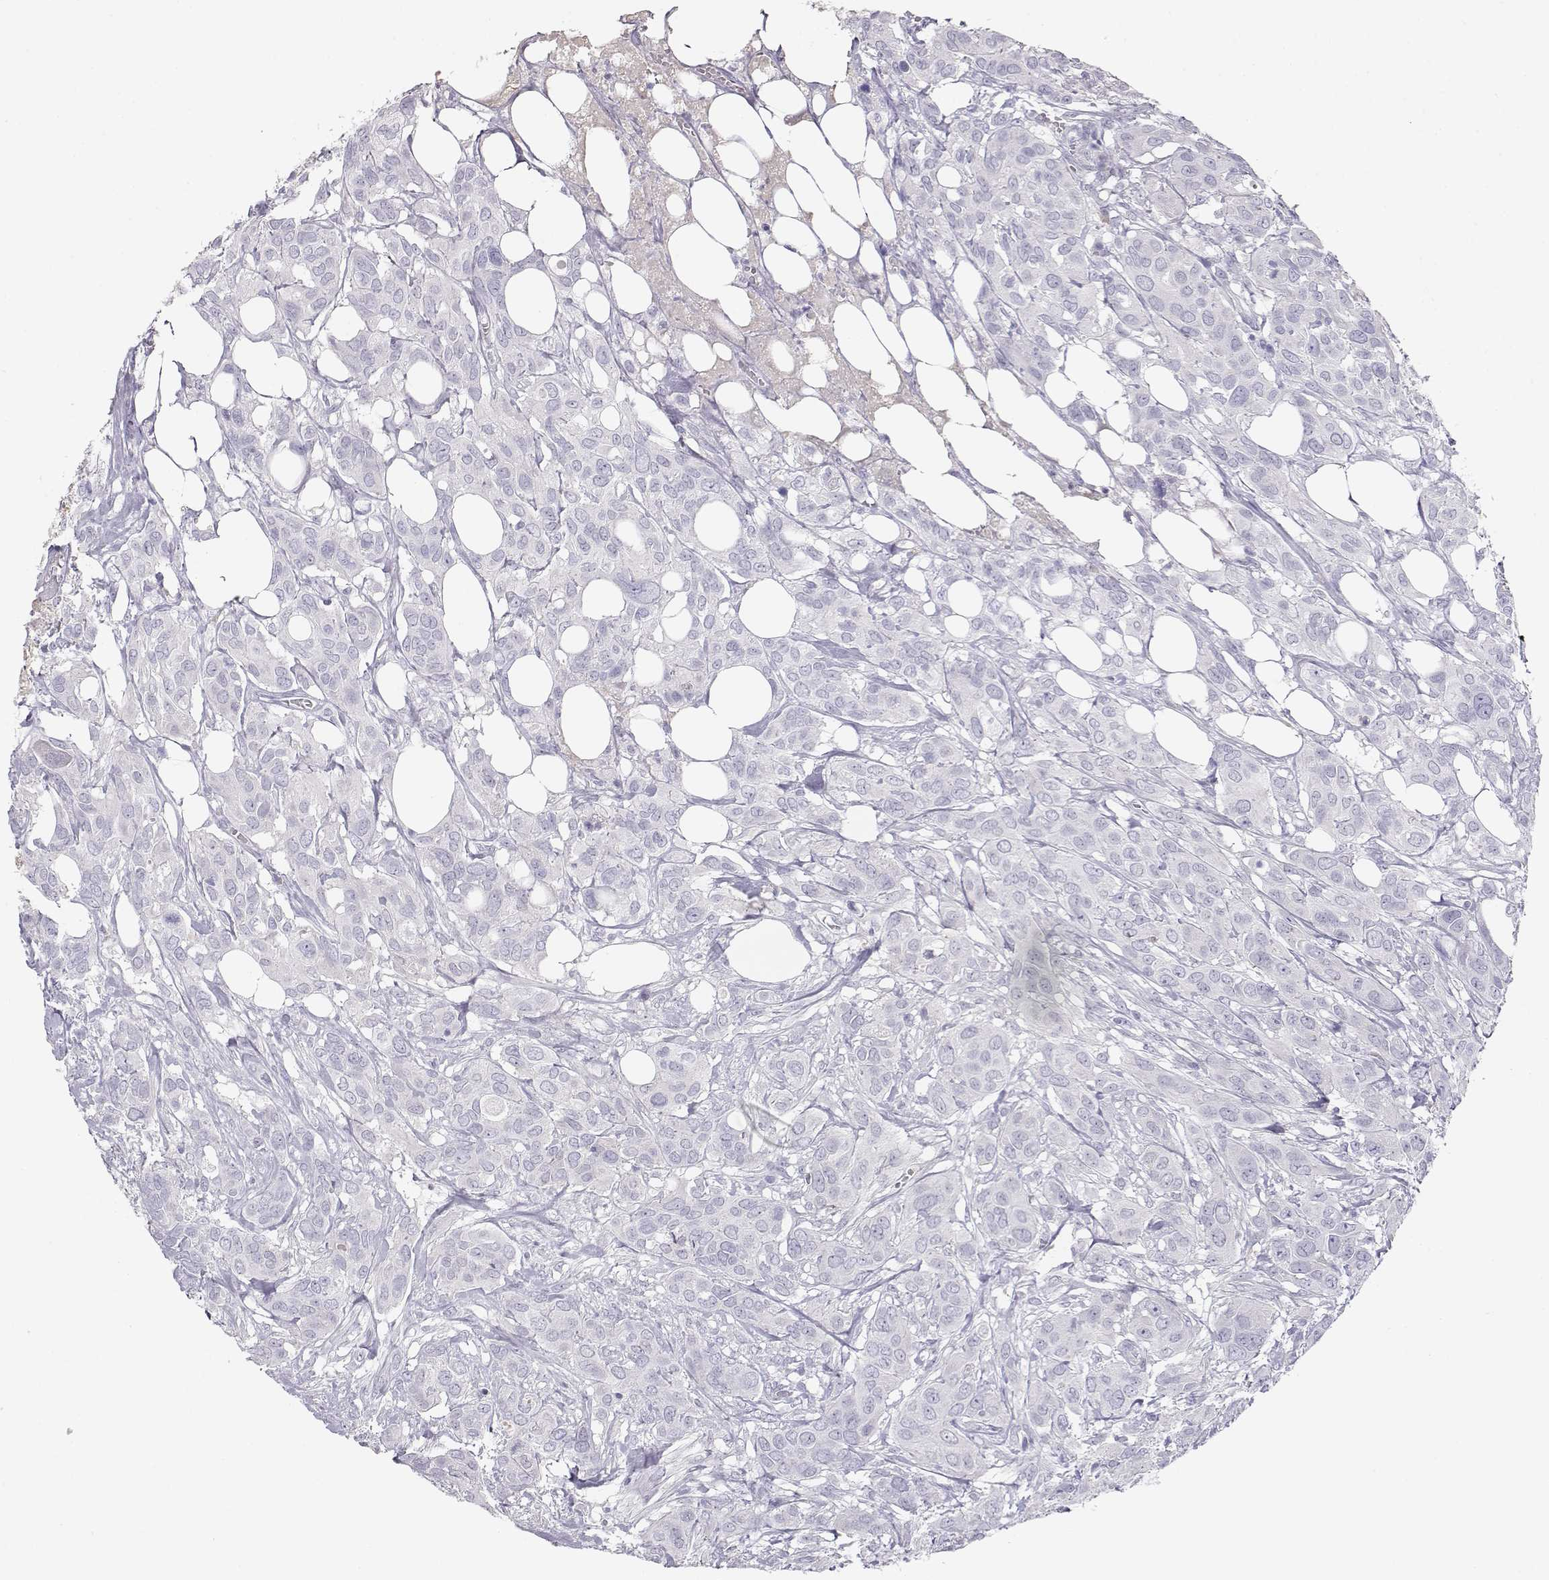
{"staining": {"intensity": "negative", "quantity": "none", "location": "none"}, "tissue": "urothelial cancer", "cell_type": "Tumor cells", "image_type": "cancer", "snomed": [{"axis": "morphology", "description": "Urothelial carcinoma, NOS"}, {"axis": "morphology", "description": "Urothelial carcinoma, High grade"}, {"axis": "topography", "description": "Urinary bladder"}], "caption": "The IHC histopathology image has no significant staining in tumor cells of urothelial carcinoma (high-grade) tissue.", "gene": "SLCO6A1", "patient": {"sex": "male", "age": 63}}